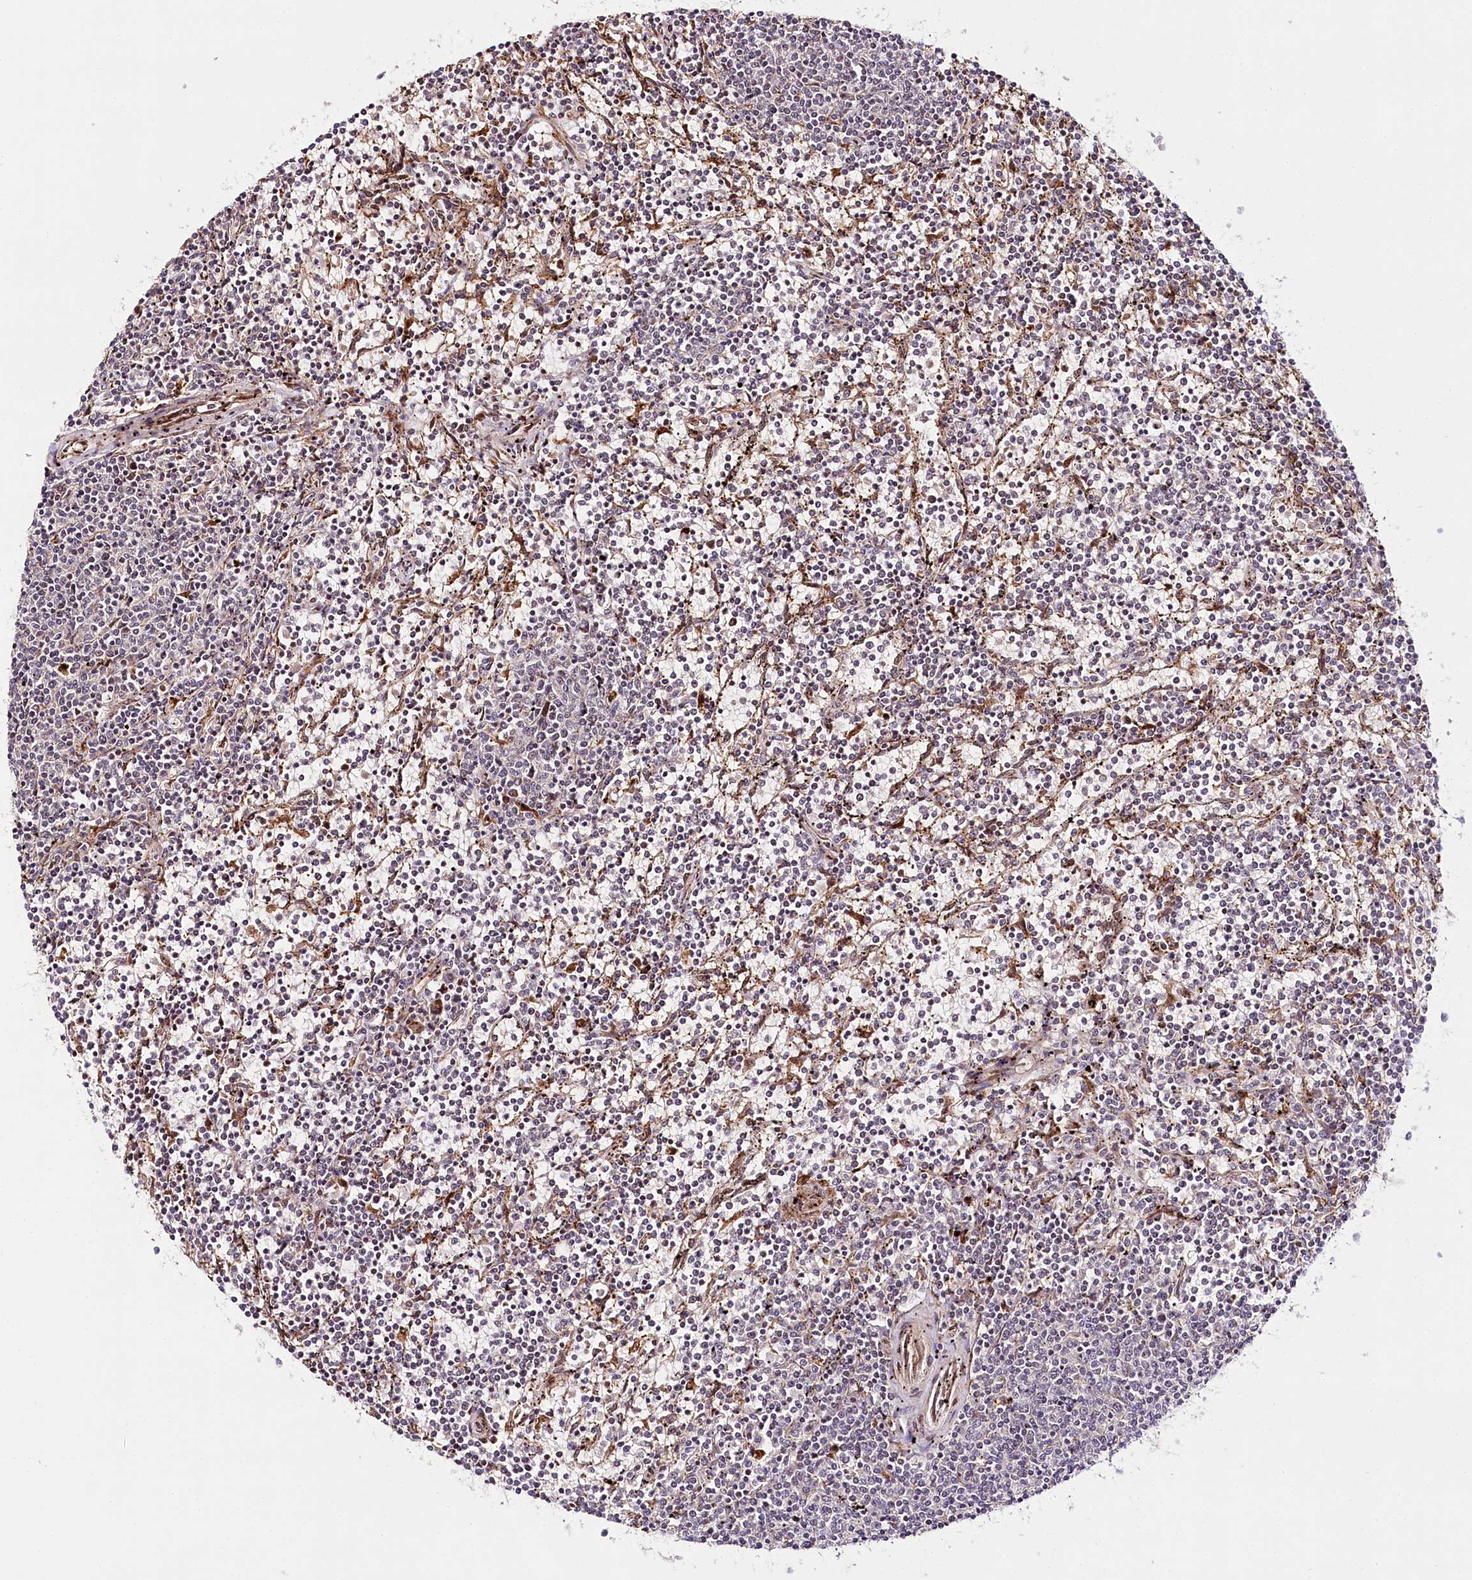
{"staining": {"intensity": "negative", "quantity": "none", "location": "none"}, "tissue": "lymphoma", "cell_type": "Tumor cells", "image_type": "cancer", "snomed": [{"axis": "morphology", "description": "Malignant lymphoma, non-Hodgkin's type, Low grade"}, {"axis": "topography", "description": "Spleen"}], "caption": "Protein analysis of lymphoma displays no significant expression in tumor cells.", "gene": "WDR36", "patient": {"sex": "female", "age": 50}}